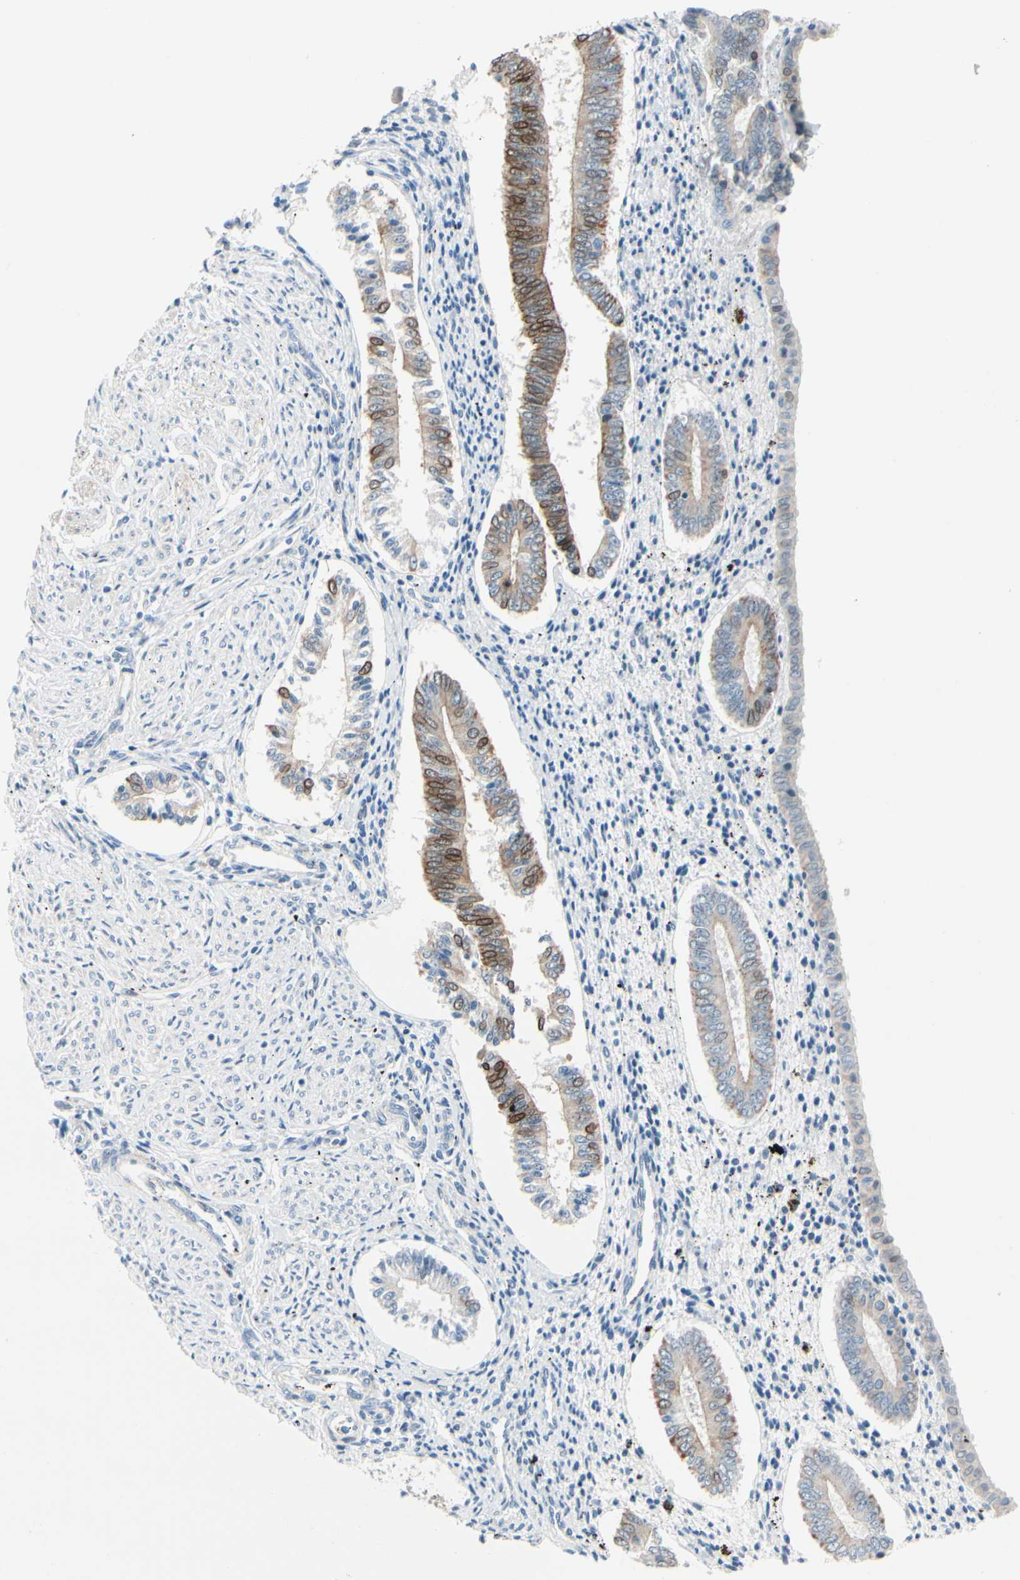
{"staining": {"intensity": "negative", "quantity": "none", "location": "none"}, "tissue": "endometrium", "cell_type": "Cells in endometrial stroma", "image_type": "normal", "snomed": [{"axis": "morphology", "description": "Normal tissue, NOS"}, {"axis": "topography", "description": "Endometrium"}], "caption": "DAB immunohistochemical staining of benign human endometrium demonstrates no significant expression in cells in endometrial stroma.", "gene": "ZNF132", "patient": {"sex": "female", "age": 42}}